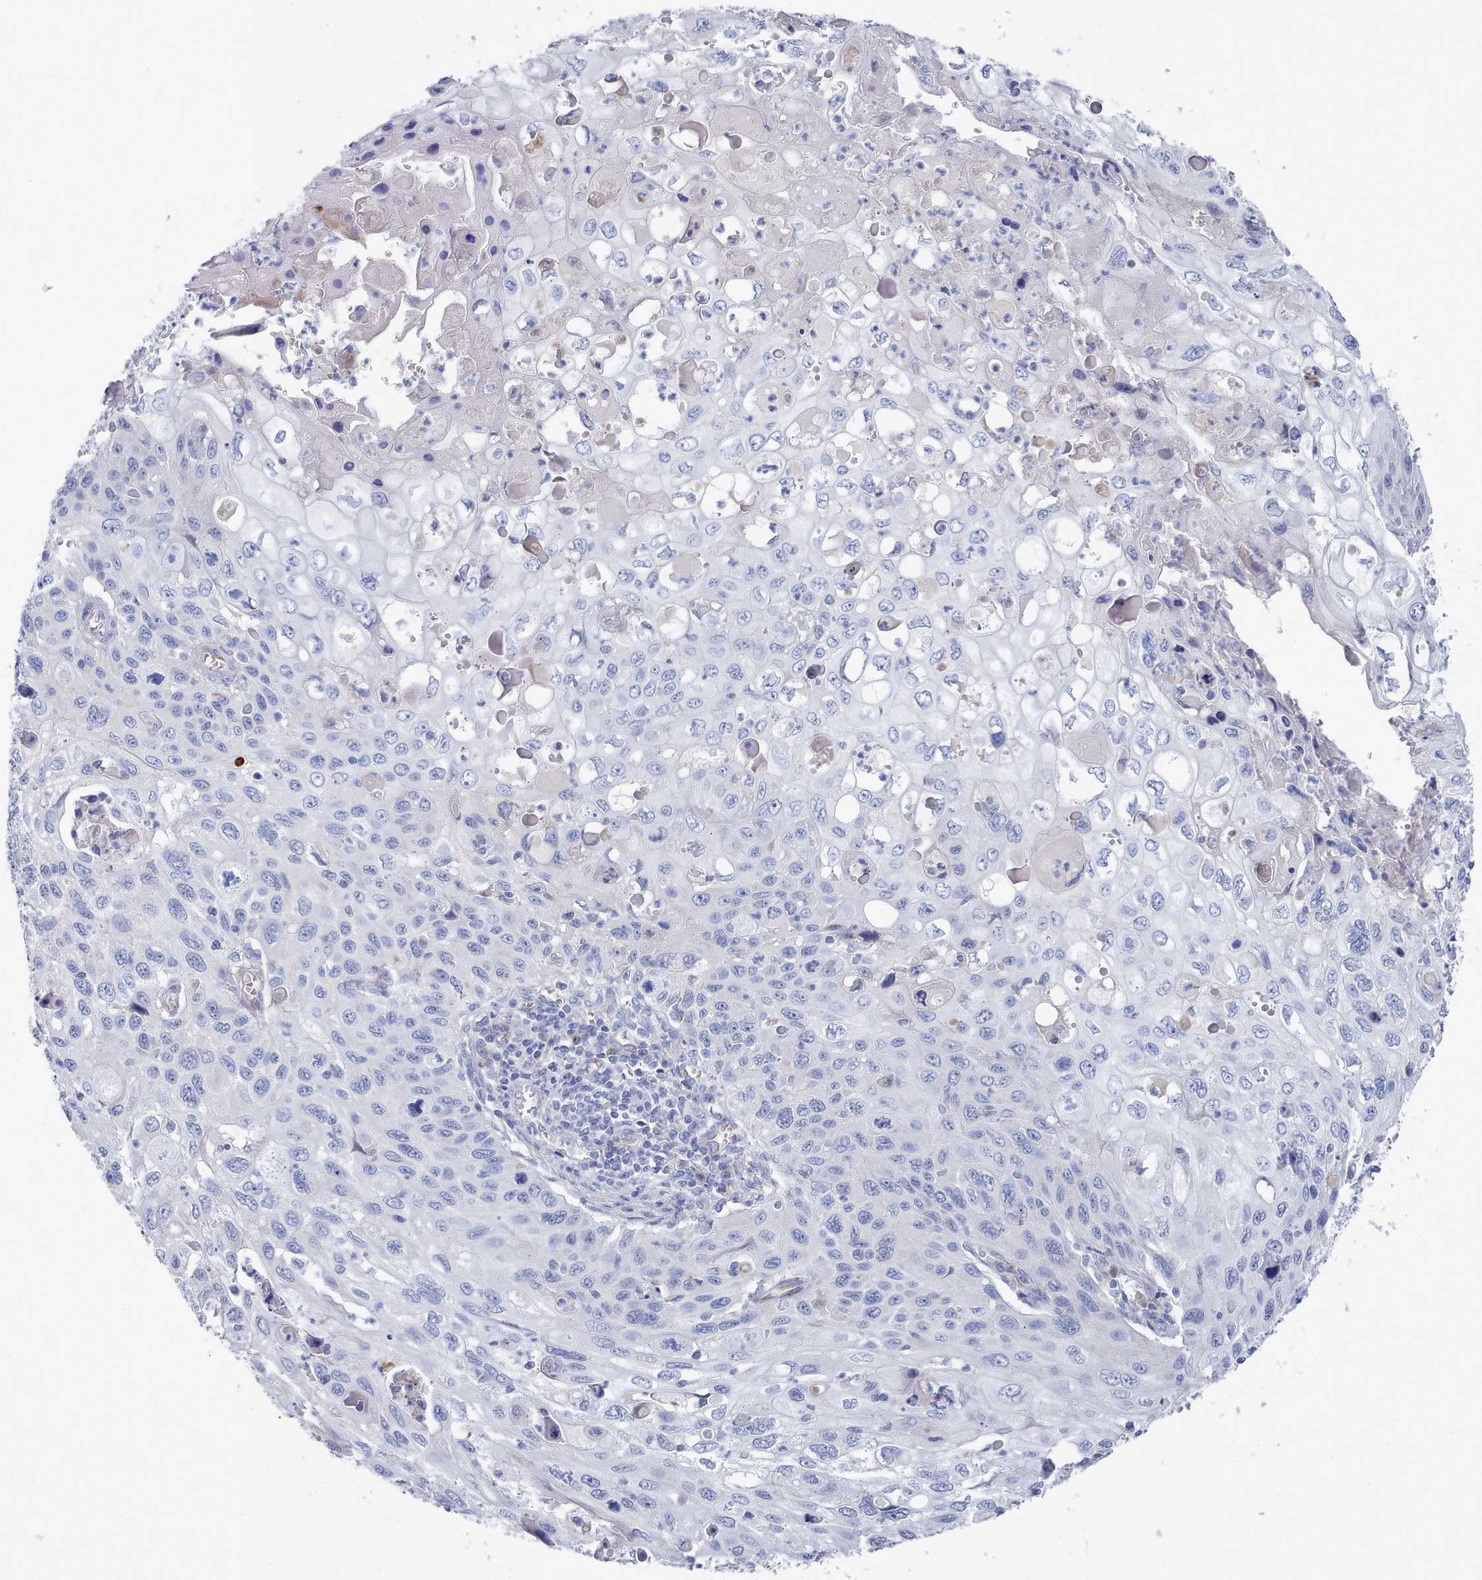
{"staining": {"intensity": "negative", "quantity": "none", "location": "none"}, "tissue": "cervical cancer", "cell_type": "Tumor cells", "image_type": "cancer", "snomed": [{"axis": "morphology", "description": "Squamous cell carcinoma, NOS"}, {"axis": "topography", "description": "Cervix"}], "caption": "Micrograph shows no protein expression in tumor cells of cervical cancer tissue. (Stains: DAB immunohistochemistry (IHC) with hematoxylin counter stain, Microscopy: brightfield microscopy at high magnification).", "gene": "PDE4C", "patient": {"sex": "female", "age": 70}}